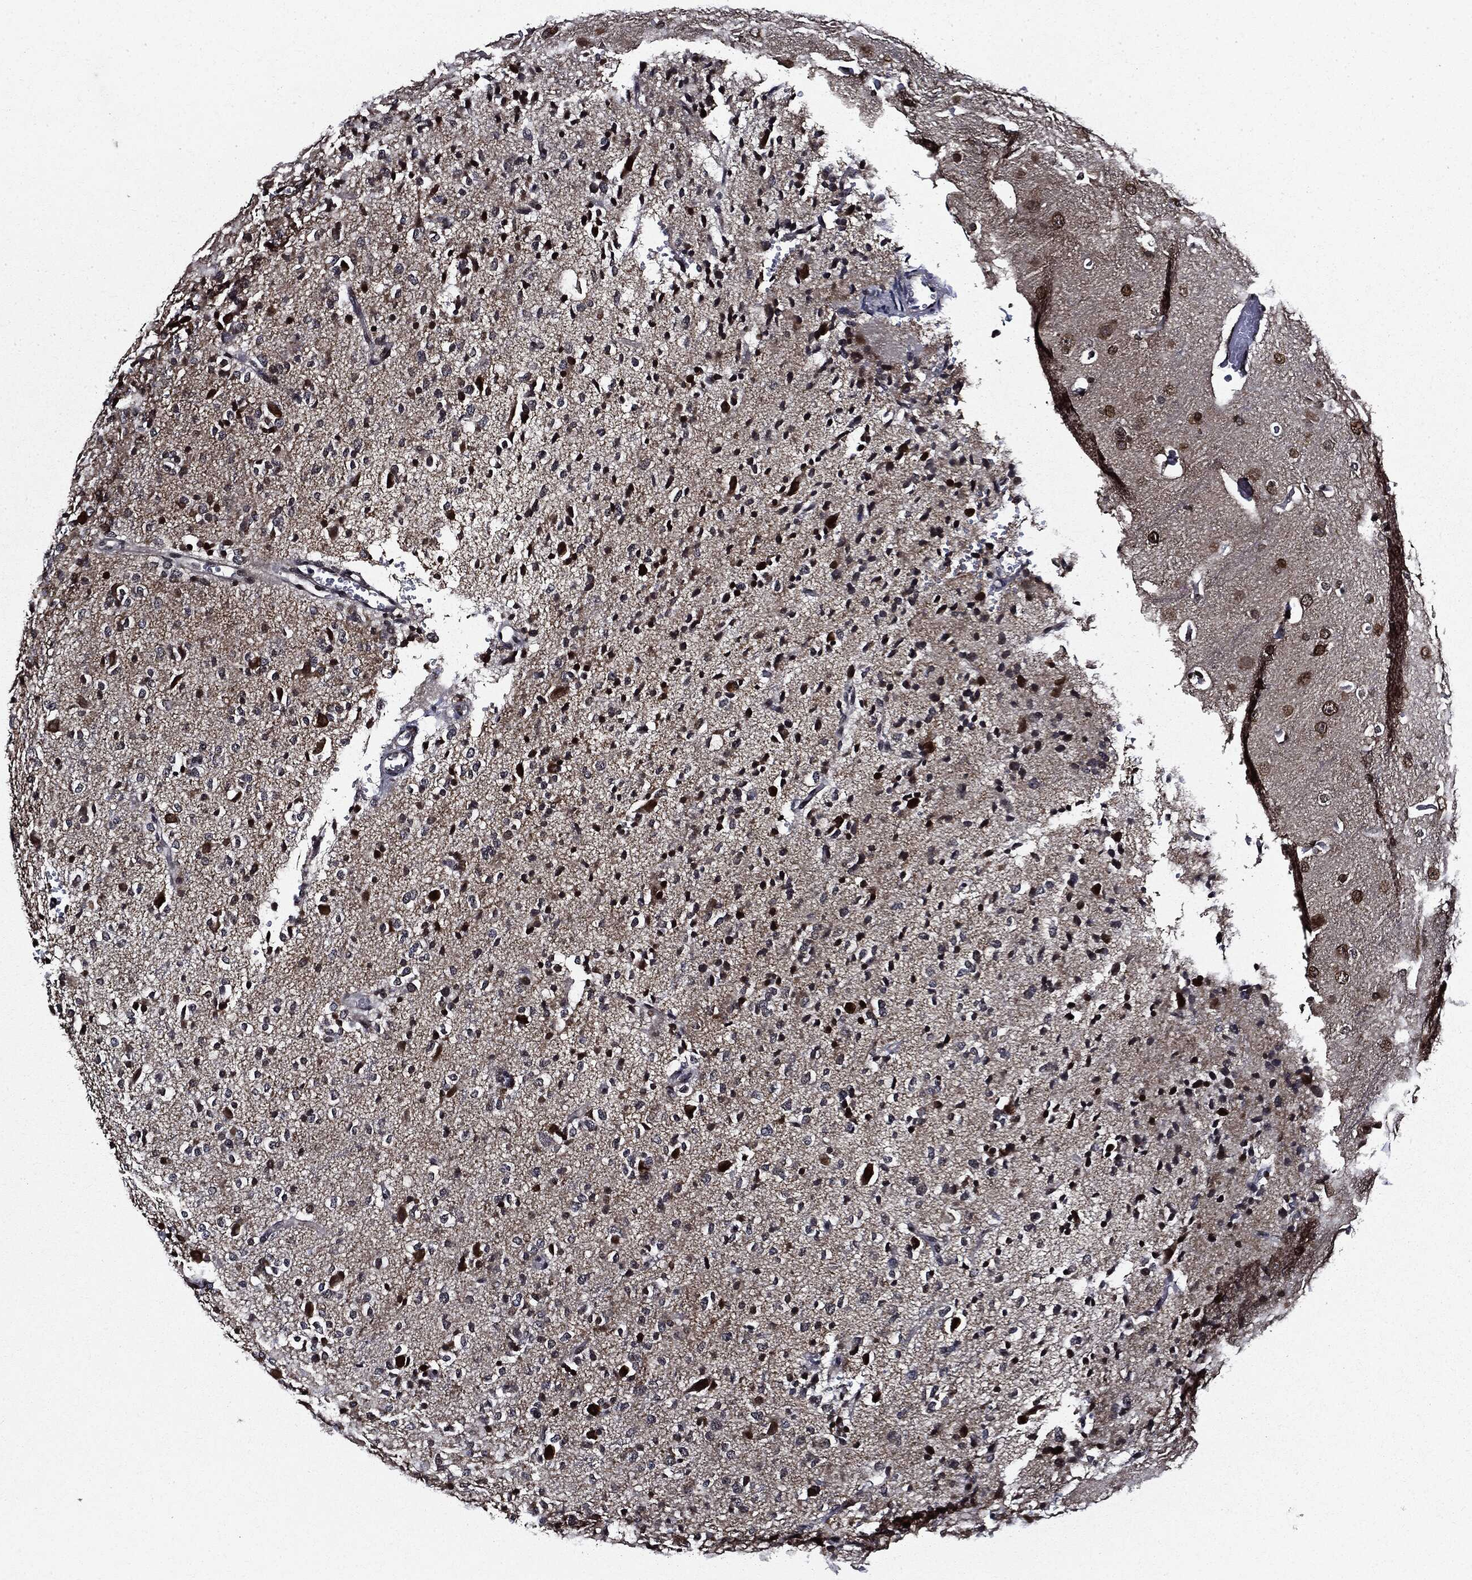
{"staining": {"intensity": "moderate", "quantity": "25%-75%", "location": "nuclear"}, "tissue": "glioma", "cell_type": "Tumor cells", "image_type": "cancer", "snomed": [{"axis": "morphology", "description": "Glioma, malignant, Low grade"}, {"axis": "topography", "description": "Brain"}], "caption": "IHC of glioma demonstrates medium levels of moderate nuclear expression in approximately 25%-75% of tumor cells.", "gene": "SUGT1", "patient": {"sex": "male", "age": 41}}